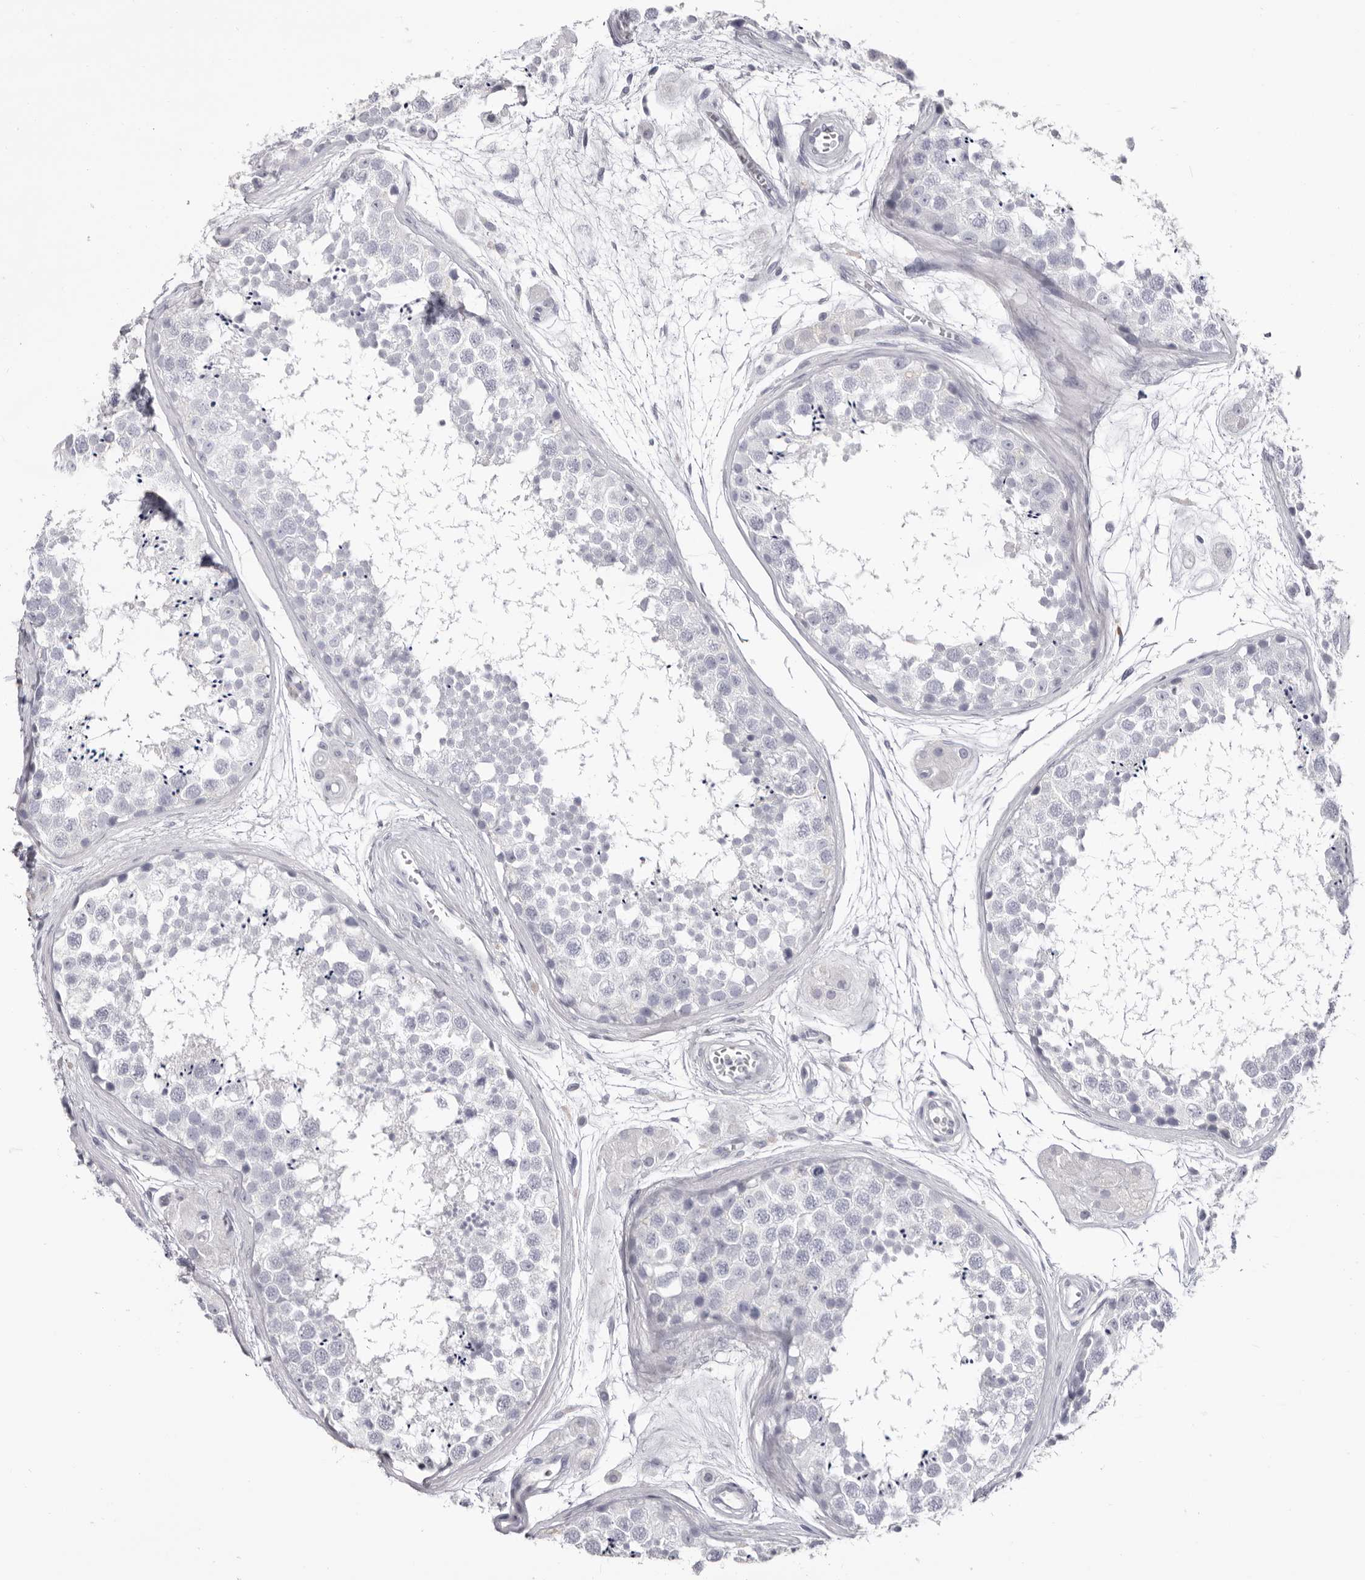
{"staining": {"intensity": "negative", "quantity": "none", "location": "none"}, "tissue": "testis", "cell_type": "Cells in seminiferous ducts", "image_type": "normal", "snomed": [{"axis": "morphology", "description": "Normal tissue, NOS"}, {"axis": "topography", "description": "Testis"}], "caption": "This is a micrograph of immunohistochemistry (IHC) staining of unremarkable testis, which shows no staining in cells in seminiferous ducts.", "gene": "LPO", "patient": {"sex": "male", "age": 56}}